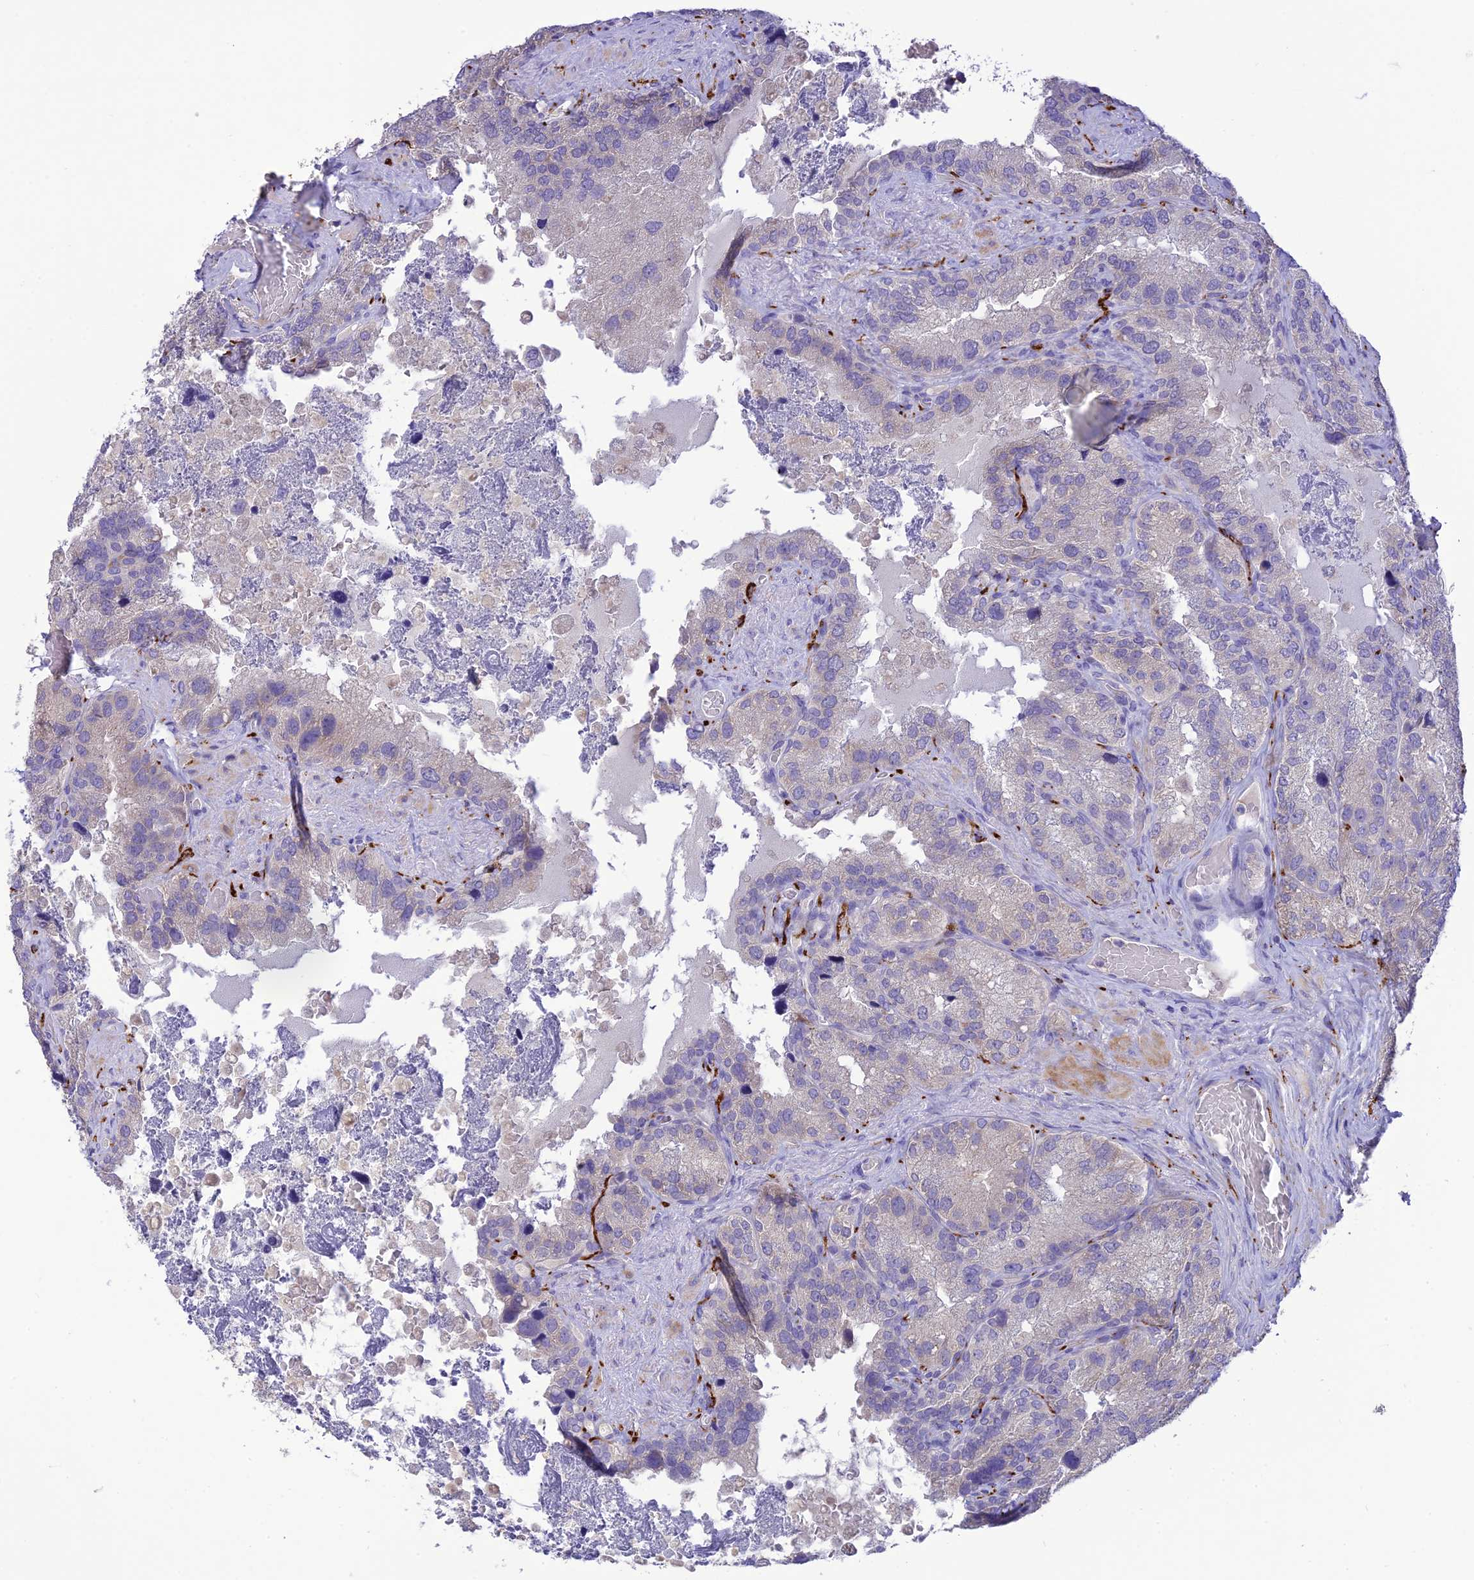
{"staining": {"intensity": "negative", "quantity": "none", "location": "none"}, "tissue": "seminal vesicle", "cell_type": "Glandular cells", "image_type": "normal", "snomed": [{"axis": "morphology", "description": "Normal tissue, NOS"}, {"axis": "topography", "description": "Seminal veicle"}], "caption": "Immunohistochemistry micrograph of normal seminal vesicle stained for a protein (brown), which exhibits no staining in glandular cells.", "gene": "XPO7", "patient": {"sex": "male", "age": 58}}